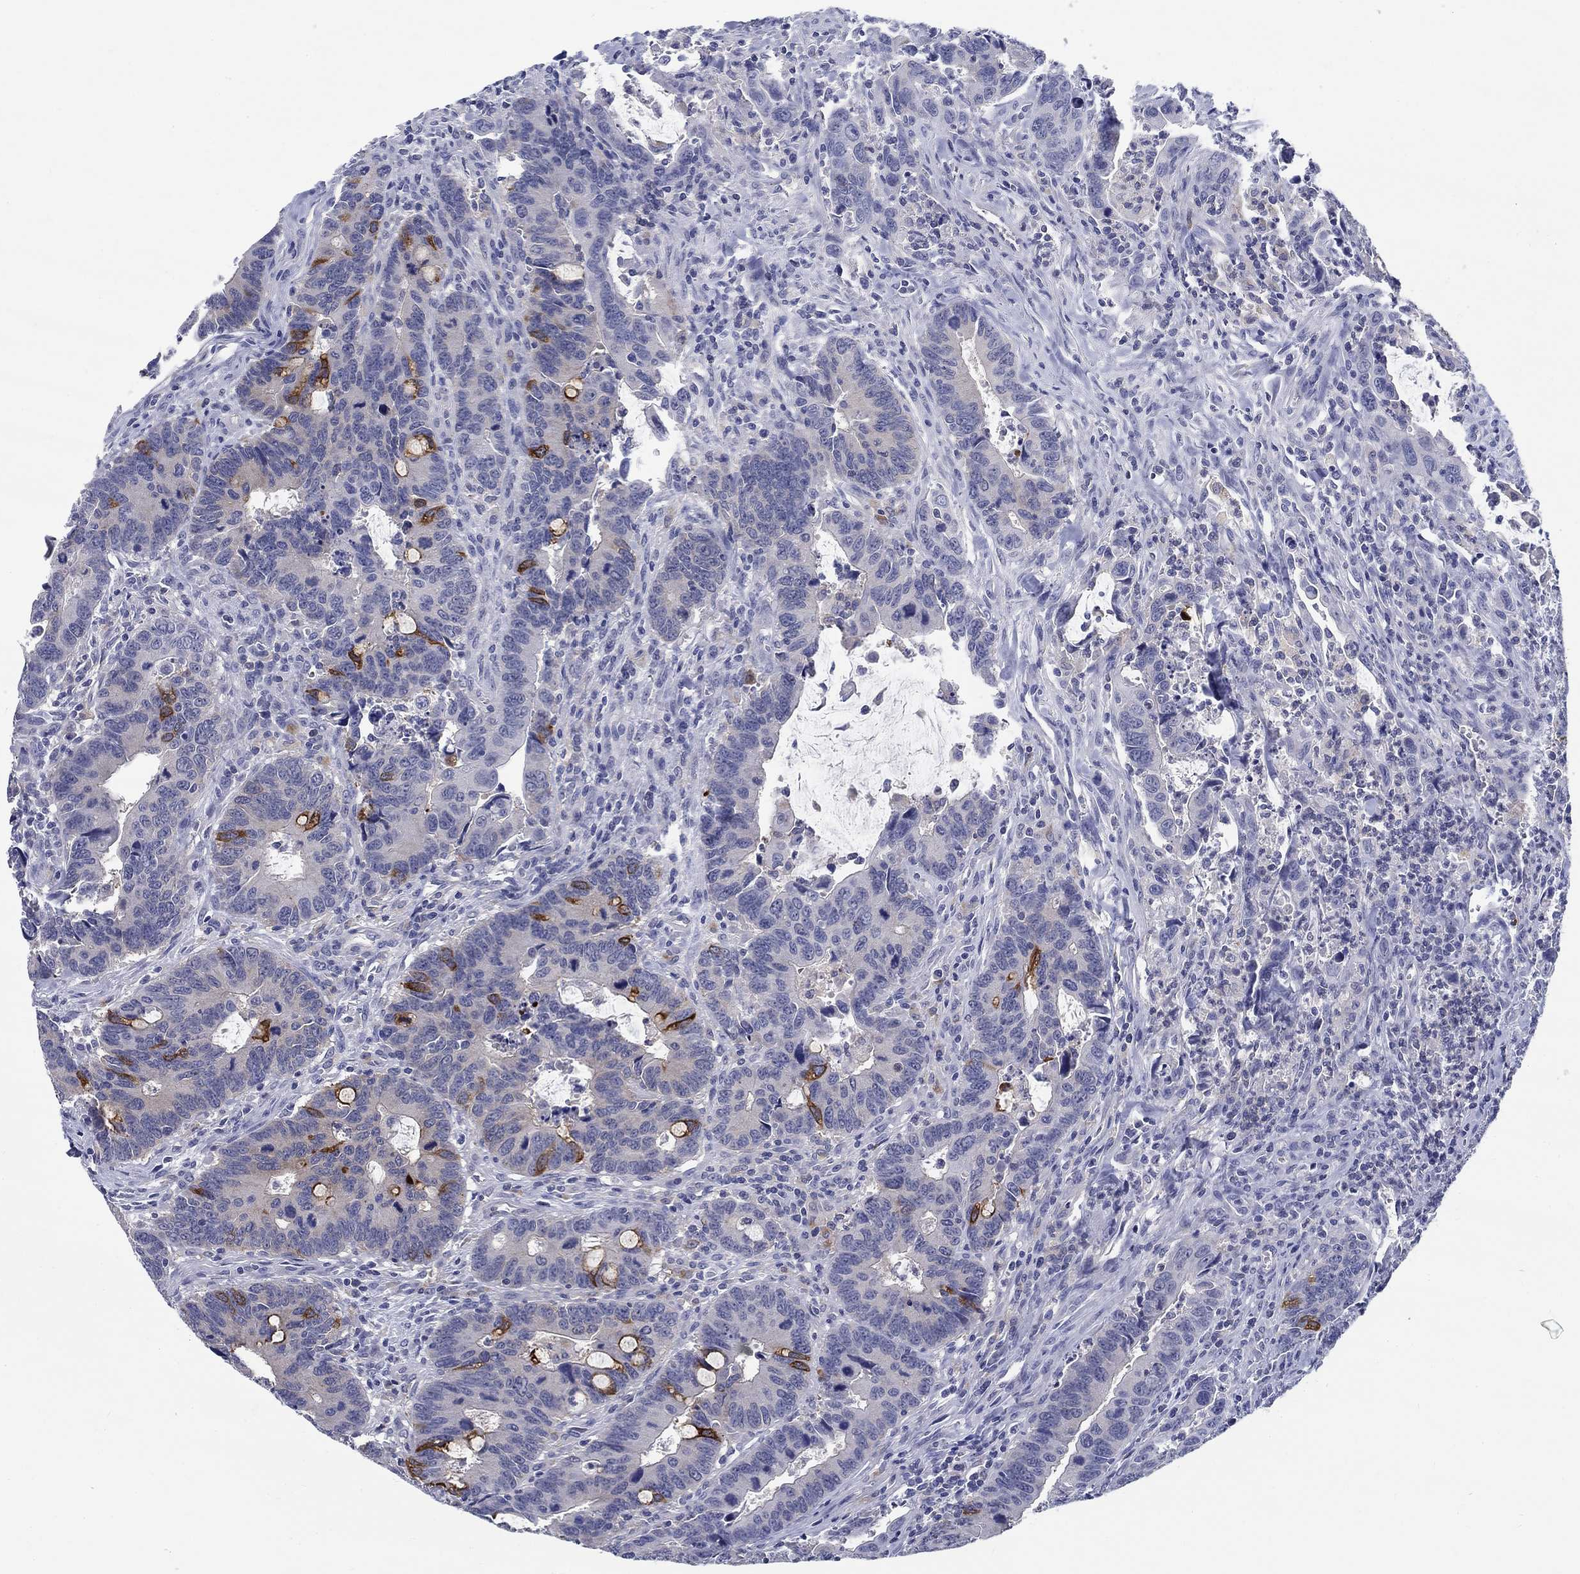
{"staining": {"intensity": "strong", "quantity": "<25%", "location": "cytoplasmic/membranous"}, "tissue": "colorectal cancer", "cell_type": "Tumor cells", "image_type": "cancer", "snomed": [{"axis": "morphology", "description": "Adenocarcinoma, NOS"}, {"axis": "topography", "description": "Rectum"}], "caption": "Immunohistochemical staining of human colorectal cancer (adenocarcinoma) demonstrates medium levels of strong cytoplasmic/membranous protein positivity in about <25% of tumor cells. (DAB (3,3'-diaminobenzidine) IHC, brown staining for protein, blue staining for nuclei).", "gene": "RAP1GAP", "patient": {"sex": "male", "age": 67}}